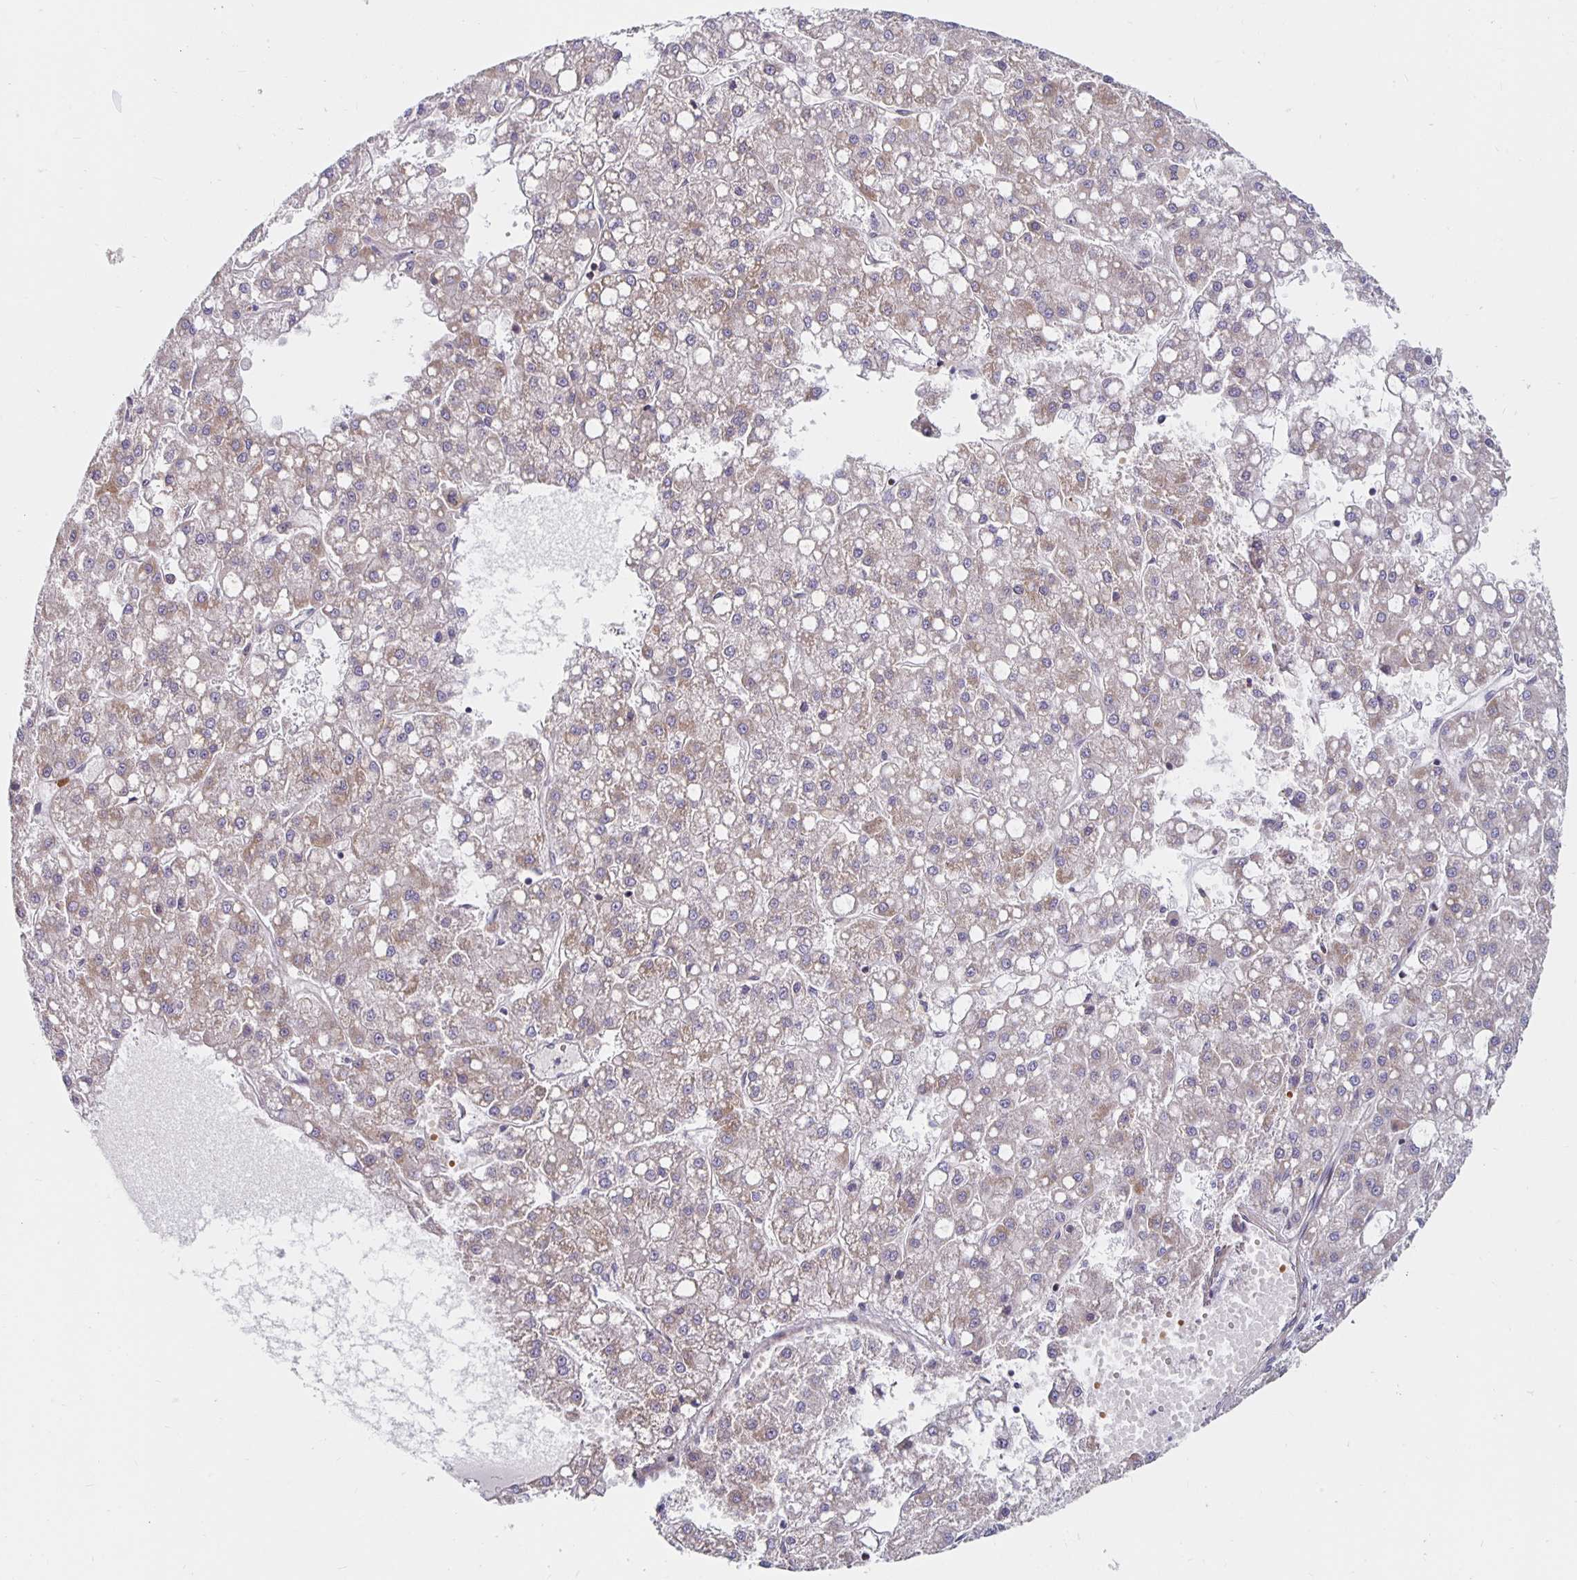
{"staining": {"intensity": "weak", "quantity": "25%-75%", "location": "cytoplasmic/membranous"}, "tissue": "liver cancer", "cell_type": "Tumor cells", "image_type": "cancer", "snomed": [{"axis": "morphology", "description": "Carcinoma, Hepatocellular, NOS"}, {"axis": "topography", "description": "Liver"}], "caption": "DAB immunohistochemical staining of human hepatocellular carcinoma (liver) displays weak cytoplasmic/membranous protein expression in about 25%-75% of tumor cells.", "gene": "MRPL28", "patient": {"sex": "male", "age": 67}}